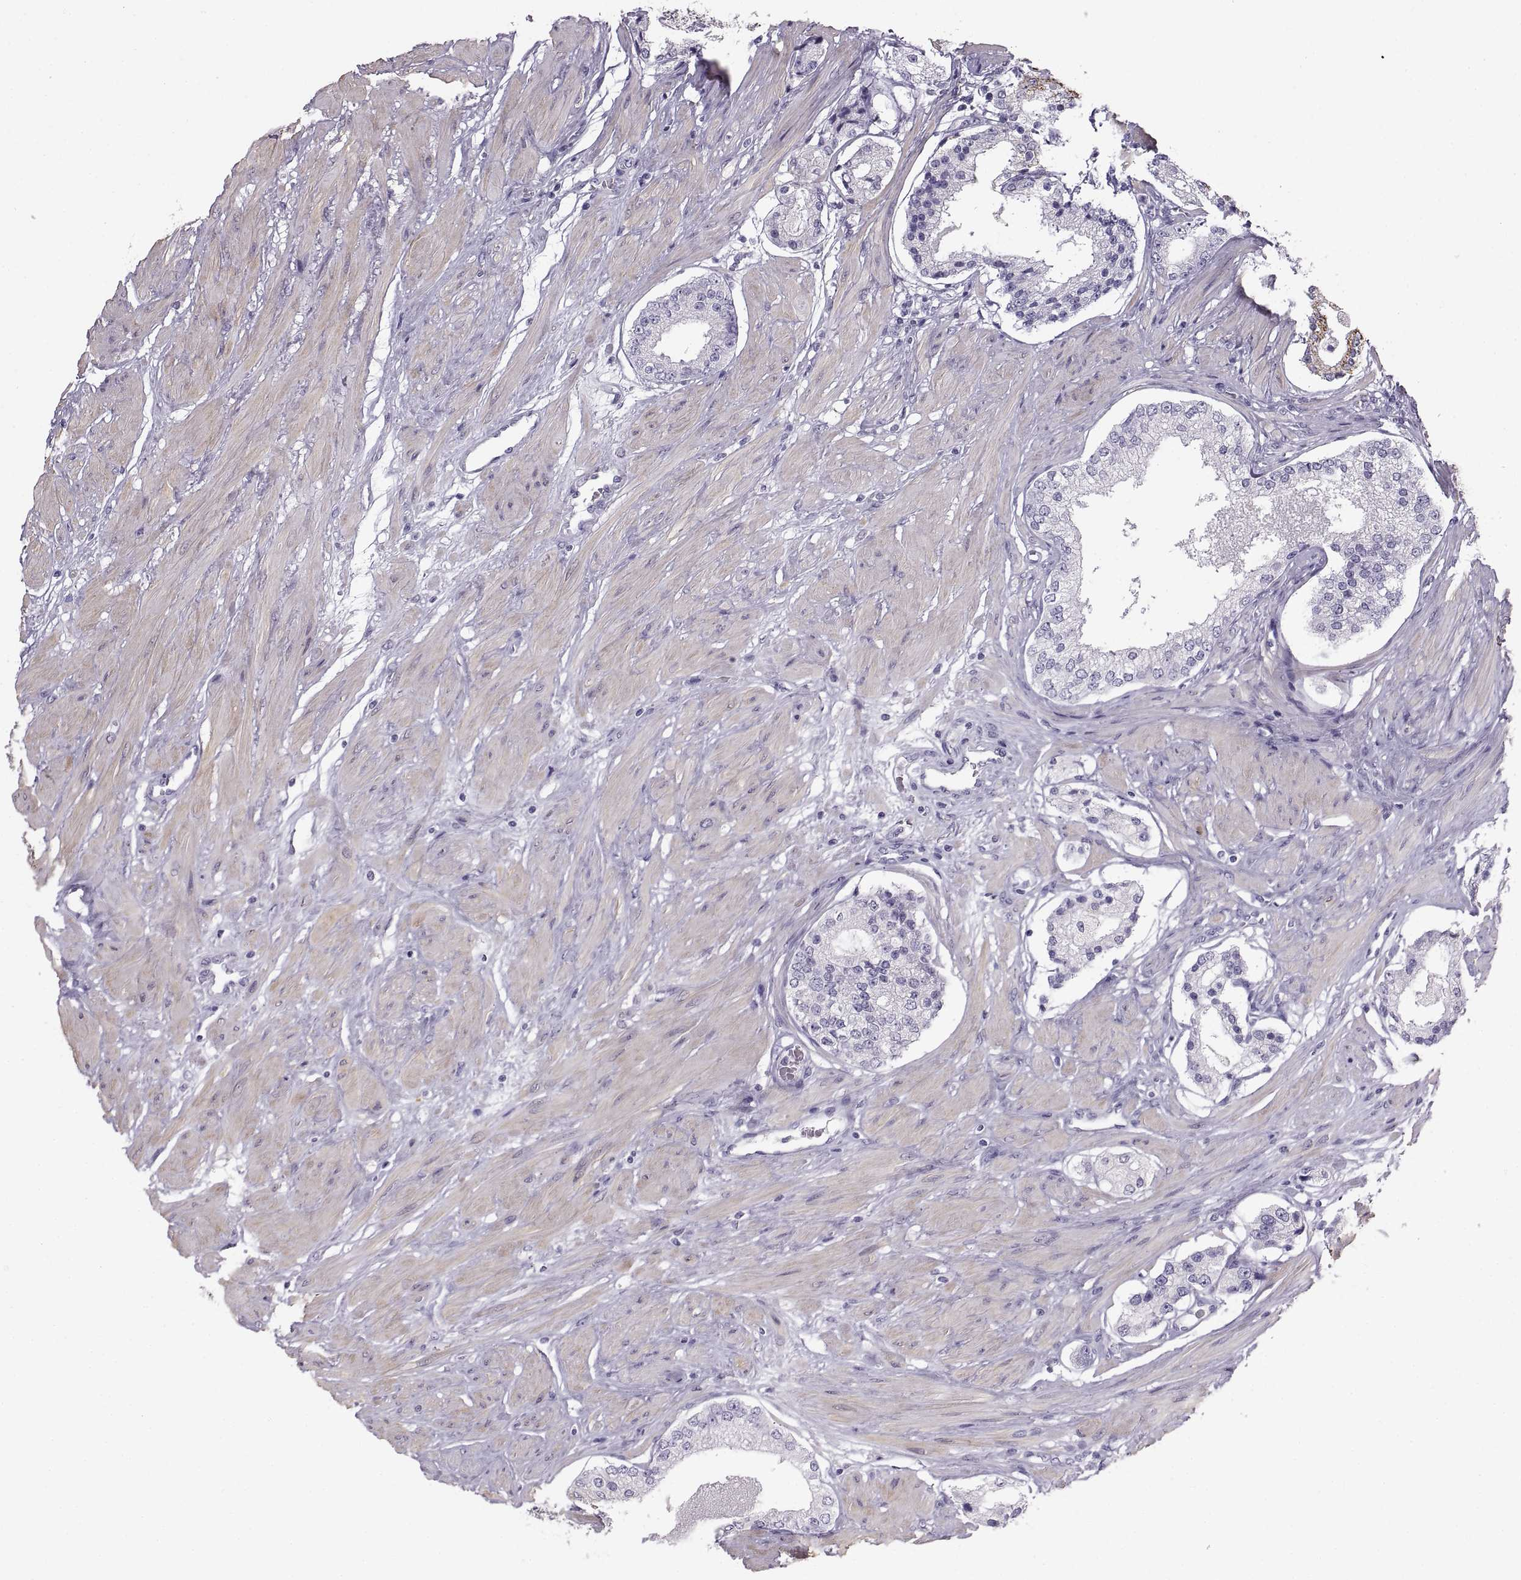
{"staining": {"intensity": "negative", "quantity": "none", "location": "none"}, "tissue": "prostate cancer", "cell_type": "Tumor cells", "image_type": "cancer", "snomed": [{"axis": "morphology", "description": "Adenocarcinoma, Low grade"}, {"axis": "topography", "description": "Prostate"}], "caption": "An image of low-grade adenocarcinoma (prostate) stained for a protein exhibits no brown staining in tumor cells. (Brightfield microscopy of DAB (3,3'-diaminobenzidine) immunohistochemistry (IHC) at high magnification).", "gene": "COL9A3", "patient": {"sex": "male", "age": 60}}